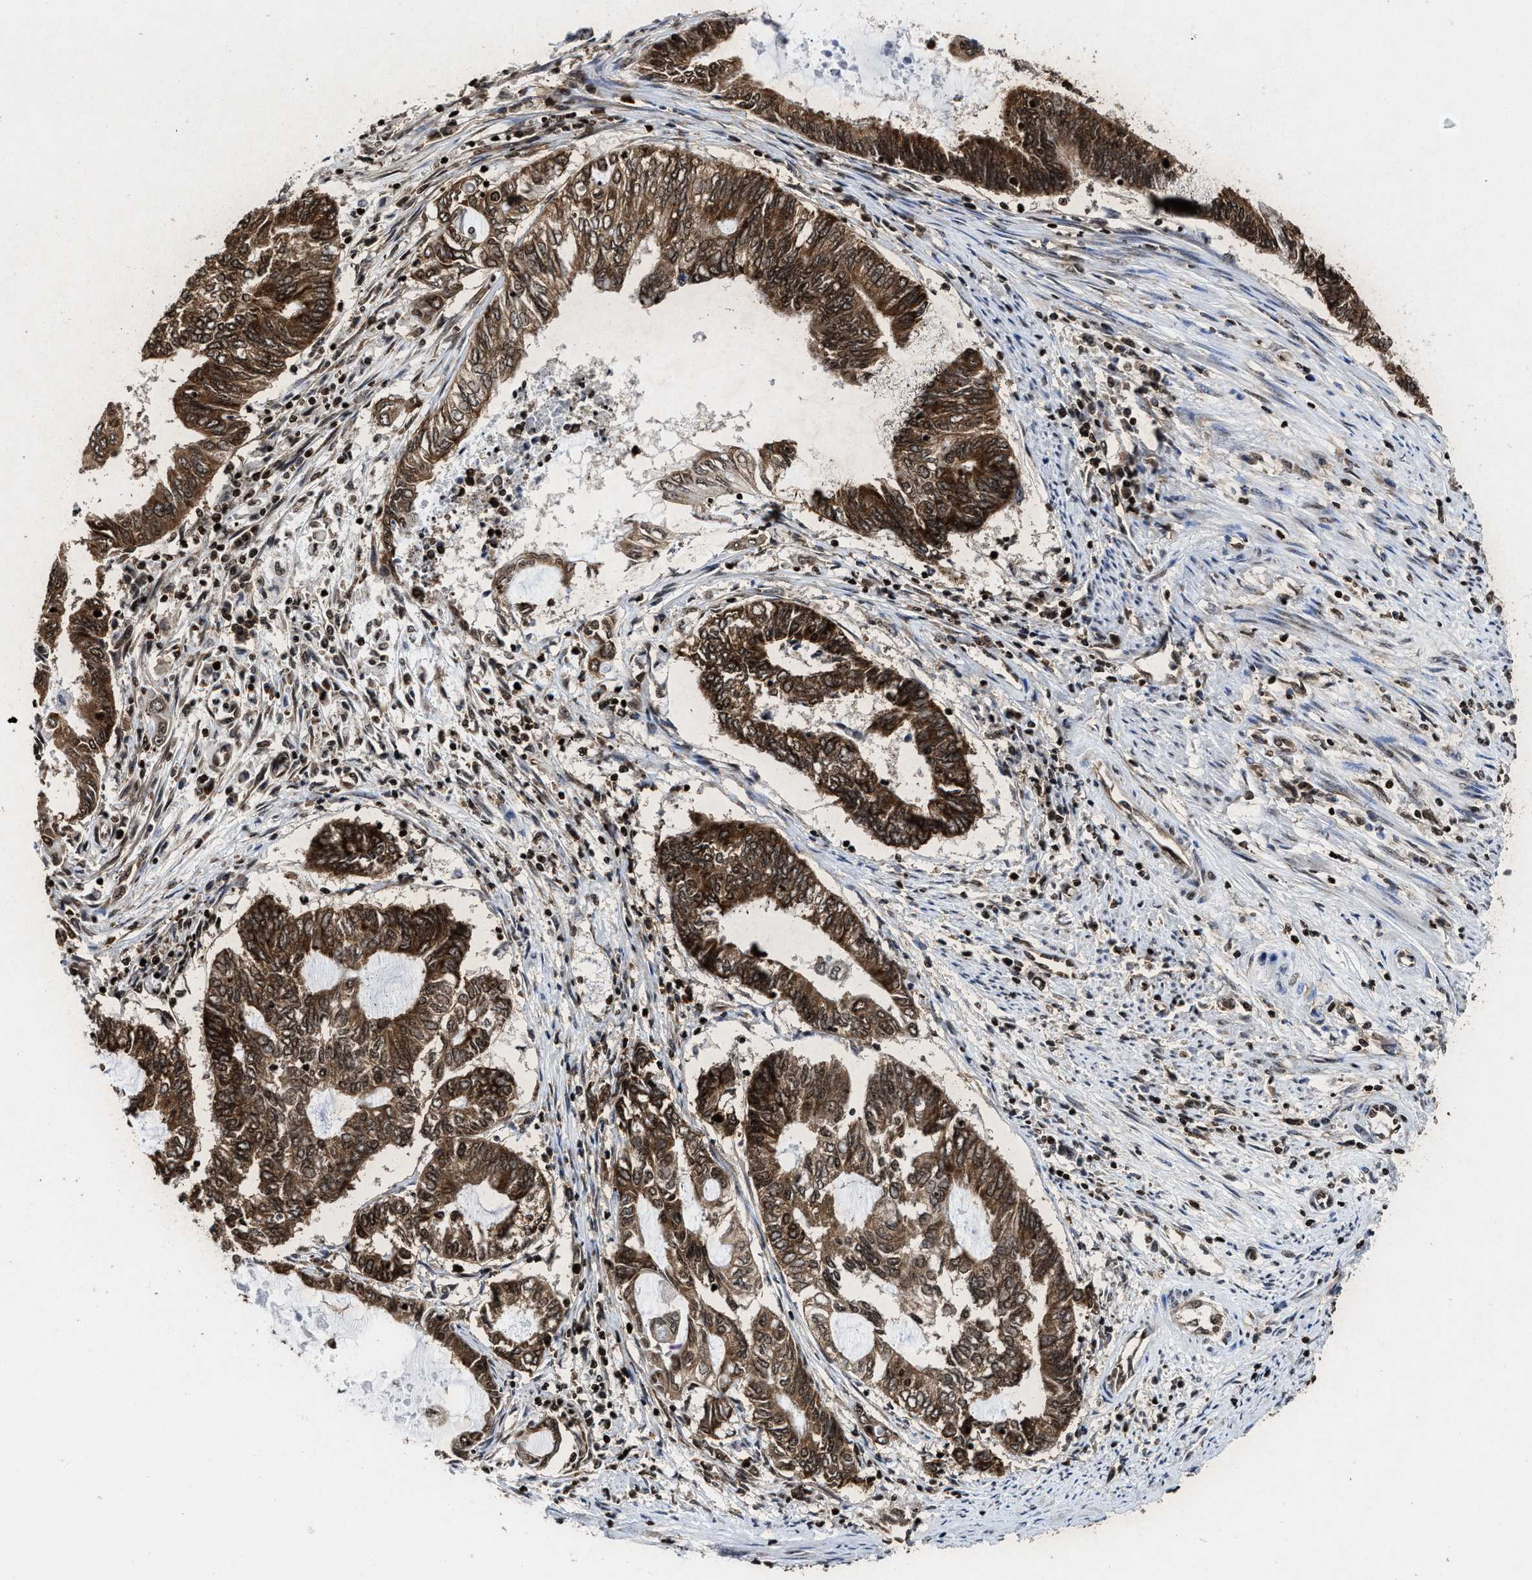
{"staining": {"intensity": "strong", "quantity": ">75%", "location": "cytoplasmic/membranous,nuclear"}, "tissue": "endometrial cancer", "cell_type": "Tumor cells", "image_type": "cancer", "snomed": [{"axis": "morphology", "description": "Adenocarcinoma, NOS"}, {"axis": "topography", "description": "Uterus"}, {"axis": "topography", "description": "Endometrium"}], "caption": "Brown immunohistochemical staining in human adenocarcinoma (endometrial) exhibits strong cytoplasmic/membranous and nuclear positivity in approximately >75% of tumor cells. (Stains: DAB in brown, nuclei in blue, Microscopy: brightfield microscopy at high magnification).", "gene": "ALYREF", "patient": {"sex": "female", "age": 70}}